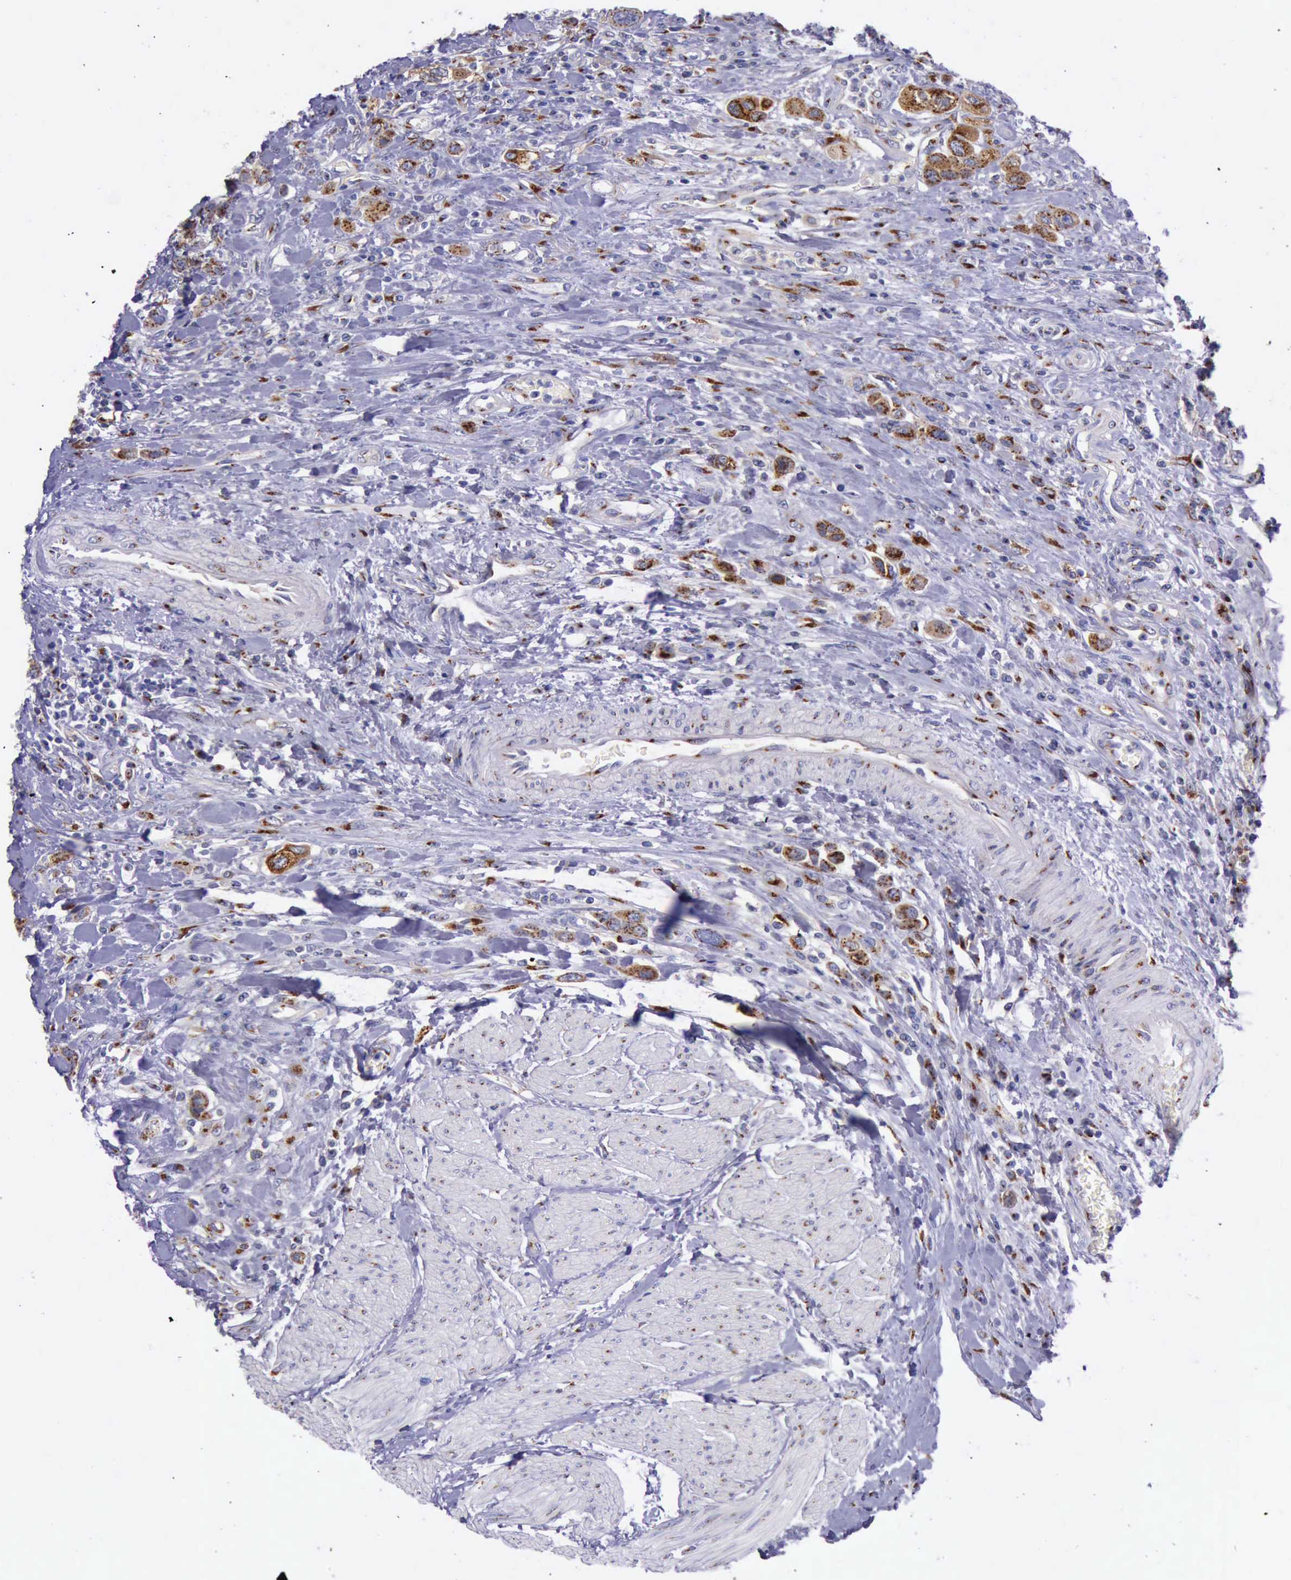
{"staining": {"intensity": "strong", "quantity": ">75%", "location": "cytoplasmic/membranous"}, "tissue": "urothelial cancer", "cell_type": "Tumor cells", "image_type": "cancer", "snomed": [{"axis": "morphology", "description": "Urothelial carcinoma, High grade"}, {"axis": "topography", "description": "Urinary bladder"}], "caption": "Human urothelial carcinoma (high-grade) stained for a protein (brown) displays strong cytoplasmic/membranous positive positivity in about >75% of tumor cells.", "gene": "GOLGA5", "patient": {"sex": "male", "age": 50}}